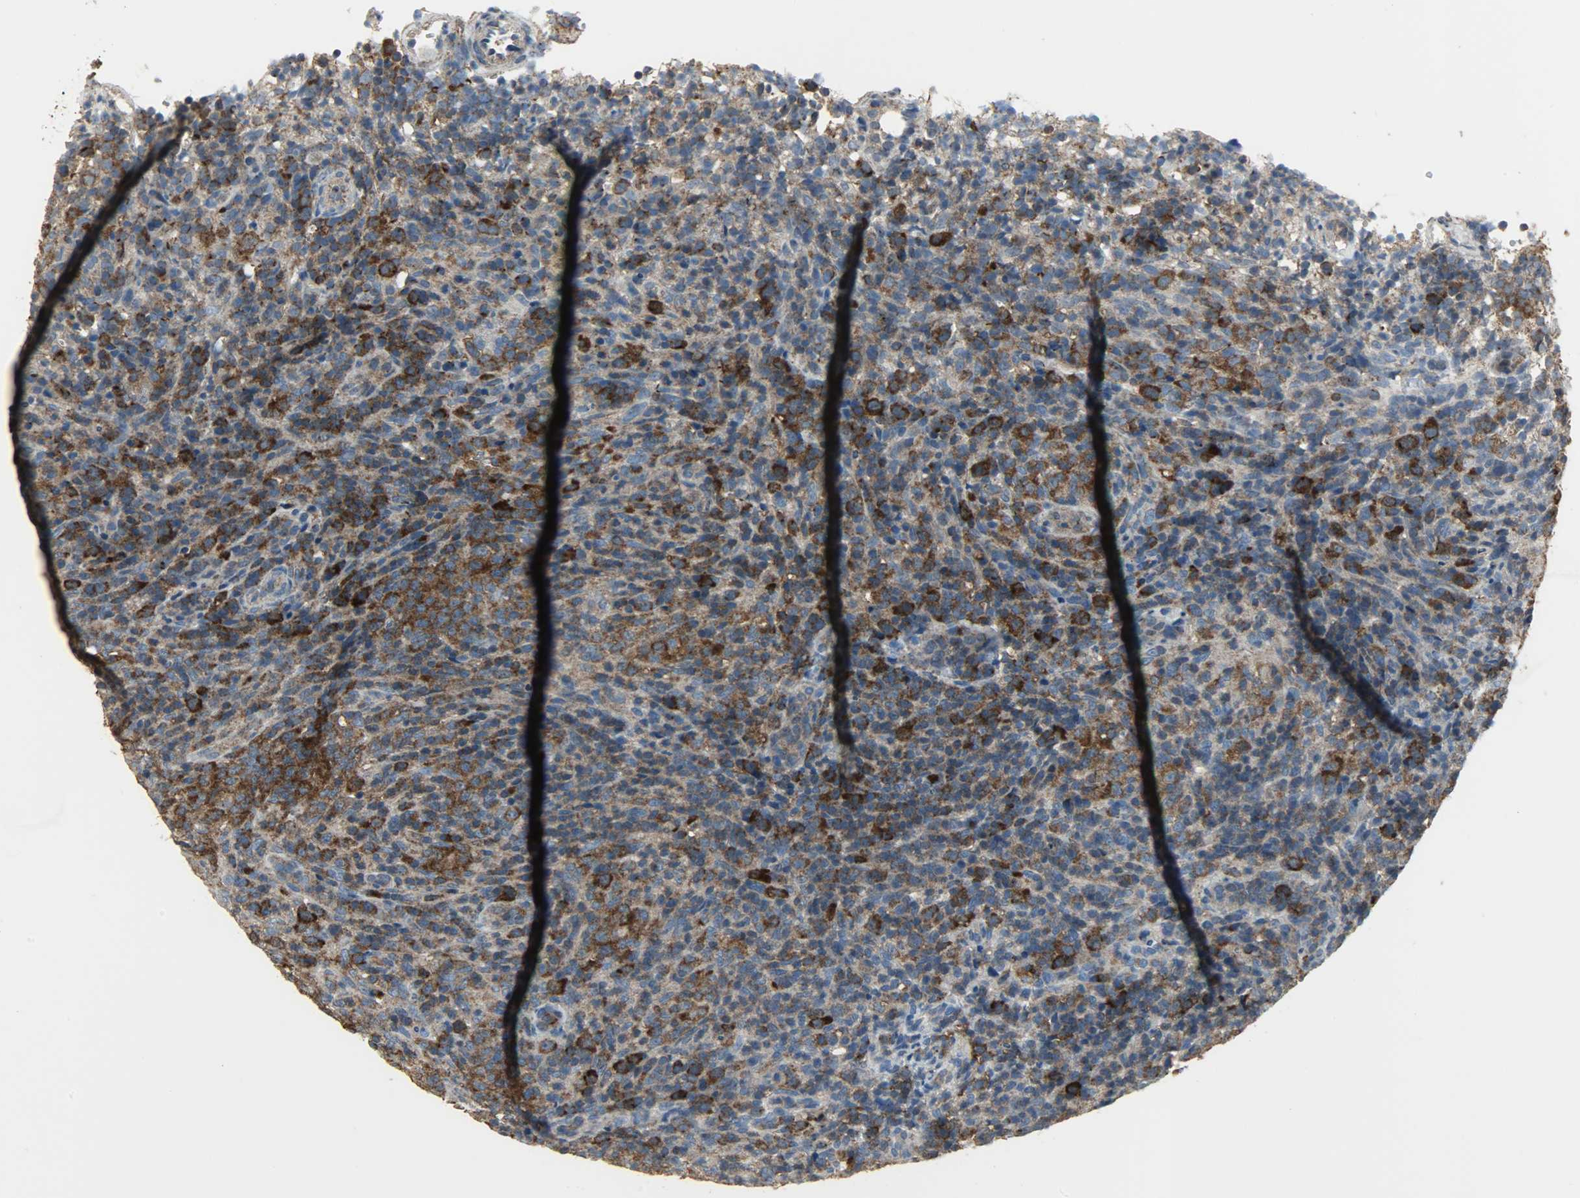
{"staining": {"intensity": "moderate", "quantity": ">75%", "location": "cytoplasmic/membranous"}, "tissue": "lymphoma", "cell_type": "Tumor cells", "image_type": "cancer", "snomed": [{"axis": "morphology", "description": "Malignant lymphoma, non-Hodgkin's type, High grade"}, {"axis": "topography", "description": "Lymph node"}], "caption": "A photomicrograph showing moderate cytoplasmic/membranous positivity in approximately >75% of tumor cells in malignant lymphoma, non-Hodgkin's type (high-grade), as visualized by brown immunohistochemical staining.", "gene": "DNAJA4", "patient": {"sex": "female", "age": 76}}